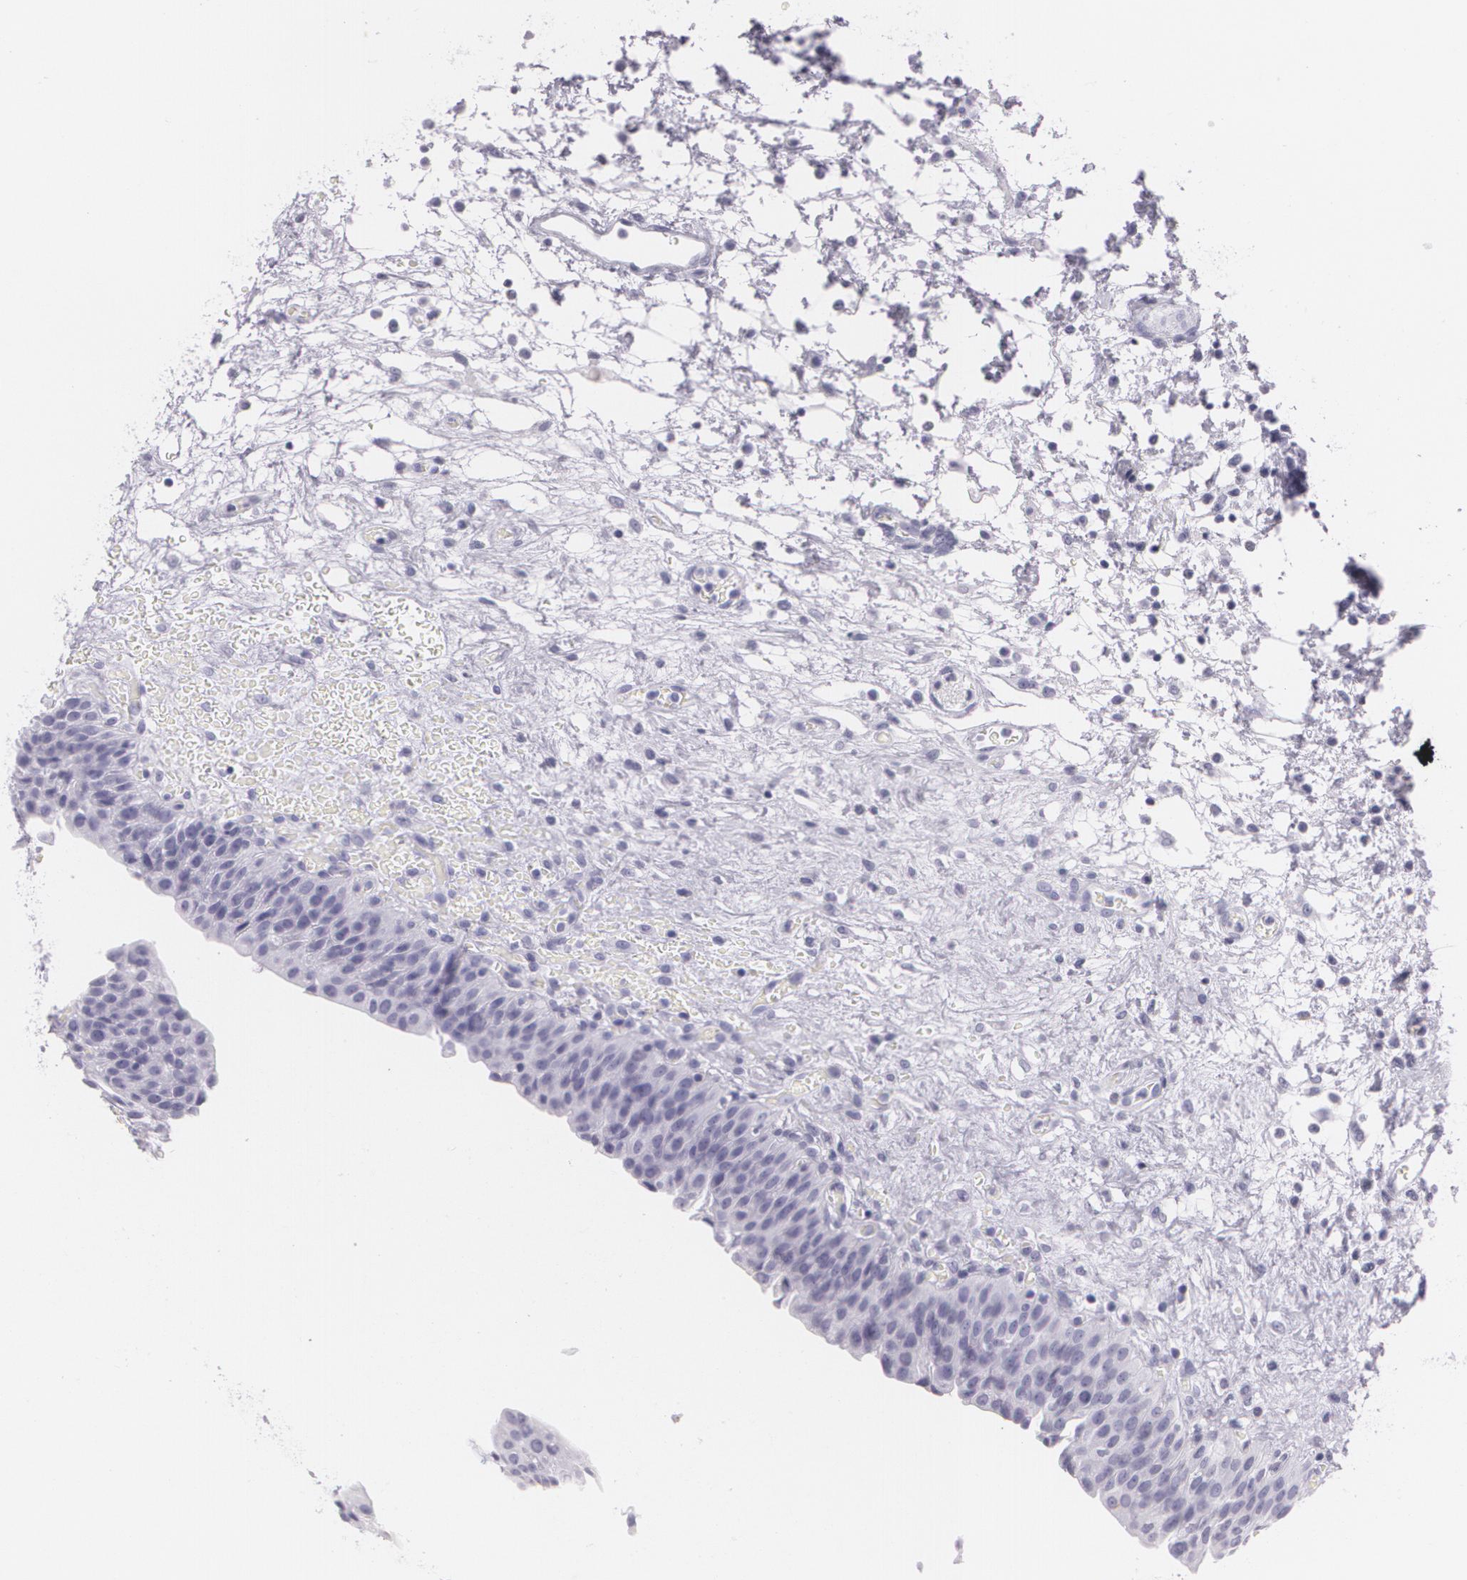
{"staining": {"intensity": "negative", "quantity": "none", "location": "none"}, "tissue": "urinary bladder", "cell_type": "Urothelial cells", "image_type": "normal", "snomed": [{"axis": "morphology", "description": "Normal tissue, NOS"}, {"axis": "topography", "description": "Smooth muscle"}, {"axis": "topography", "description": "Urinary bladder"}], "caption": "An immunohistochemistry (IHC) micrograph of benign urinary bladder is shown. There is no staining in urothelial cells of urinary bladder. (Brightfield microscopy of DAB (3,3'-diaminobenzidine) immunohistochemistry at high magnification).", "gene": "DLG4", "patient": {"sex": "male", "age": 35}}